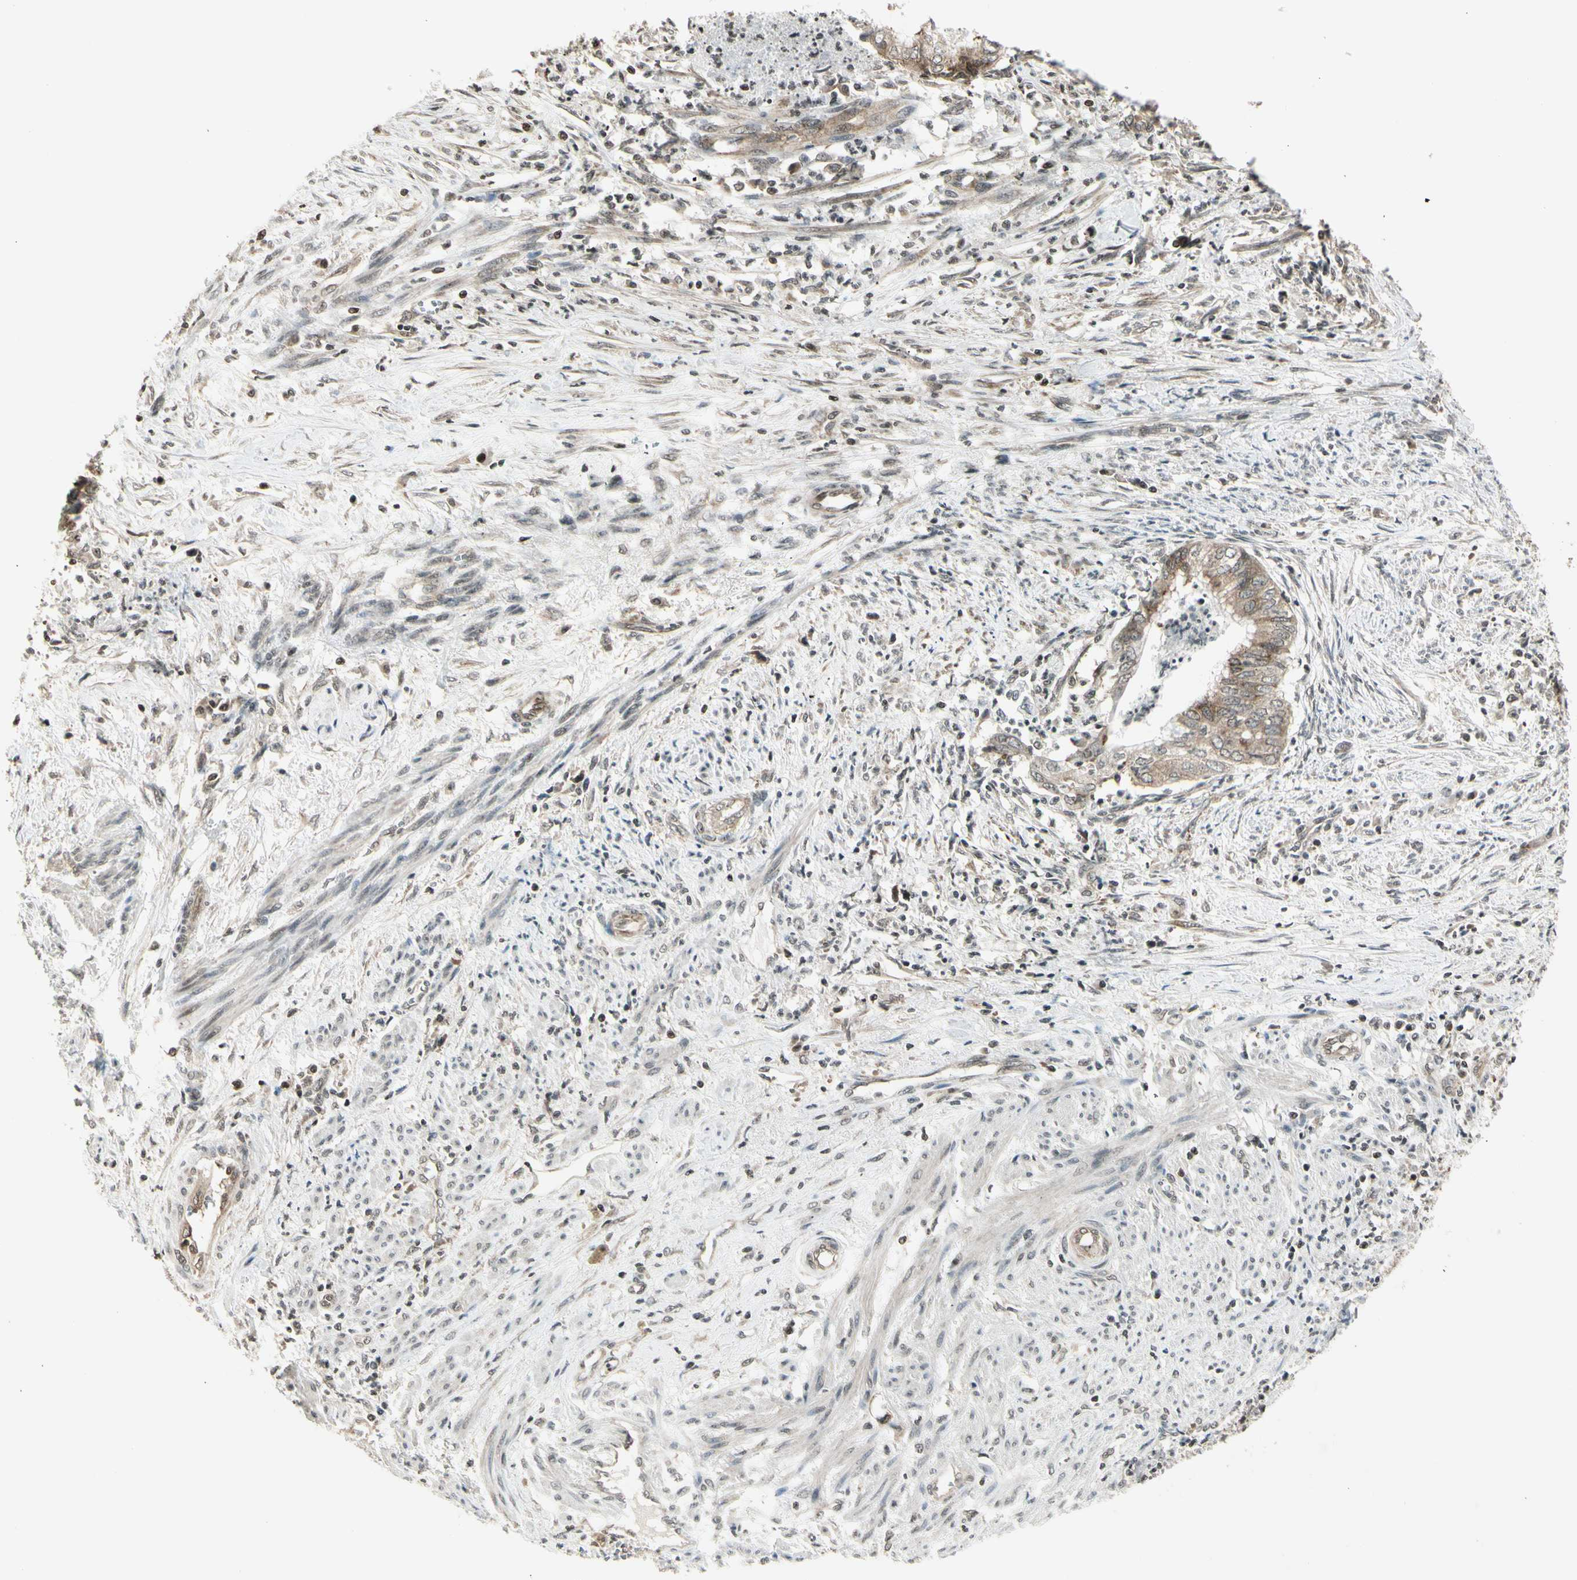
{"staining": {"intensity": "moderate", "quantity": "25%-75%", "location": "cytoplasmic/membranous"}, "tissue": "endometrial cancer", "cell_type": "Tumor cells", "image_type": "cancer", "snomed": [{"axis": "morphology", "description": "Necrosis, NOS"}, {"axis": "morphology", "description": "Adenocarcinoma, NOS"}, {"axis": "topography", "description": "Endometrium"}], "caption": "Immunohistochemistry of endometrial cancer displays medium levels of moderate cytoplasmic/membranous staining in about 25%-75% of tumor cells. The protein of interest is shown in brown color, while the nuclei are stained blue.", "gene": "SMN2", "patient": {"sex": "female", "age": 79}}